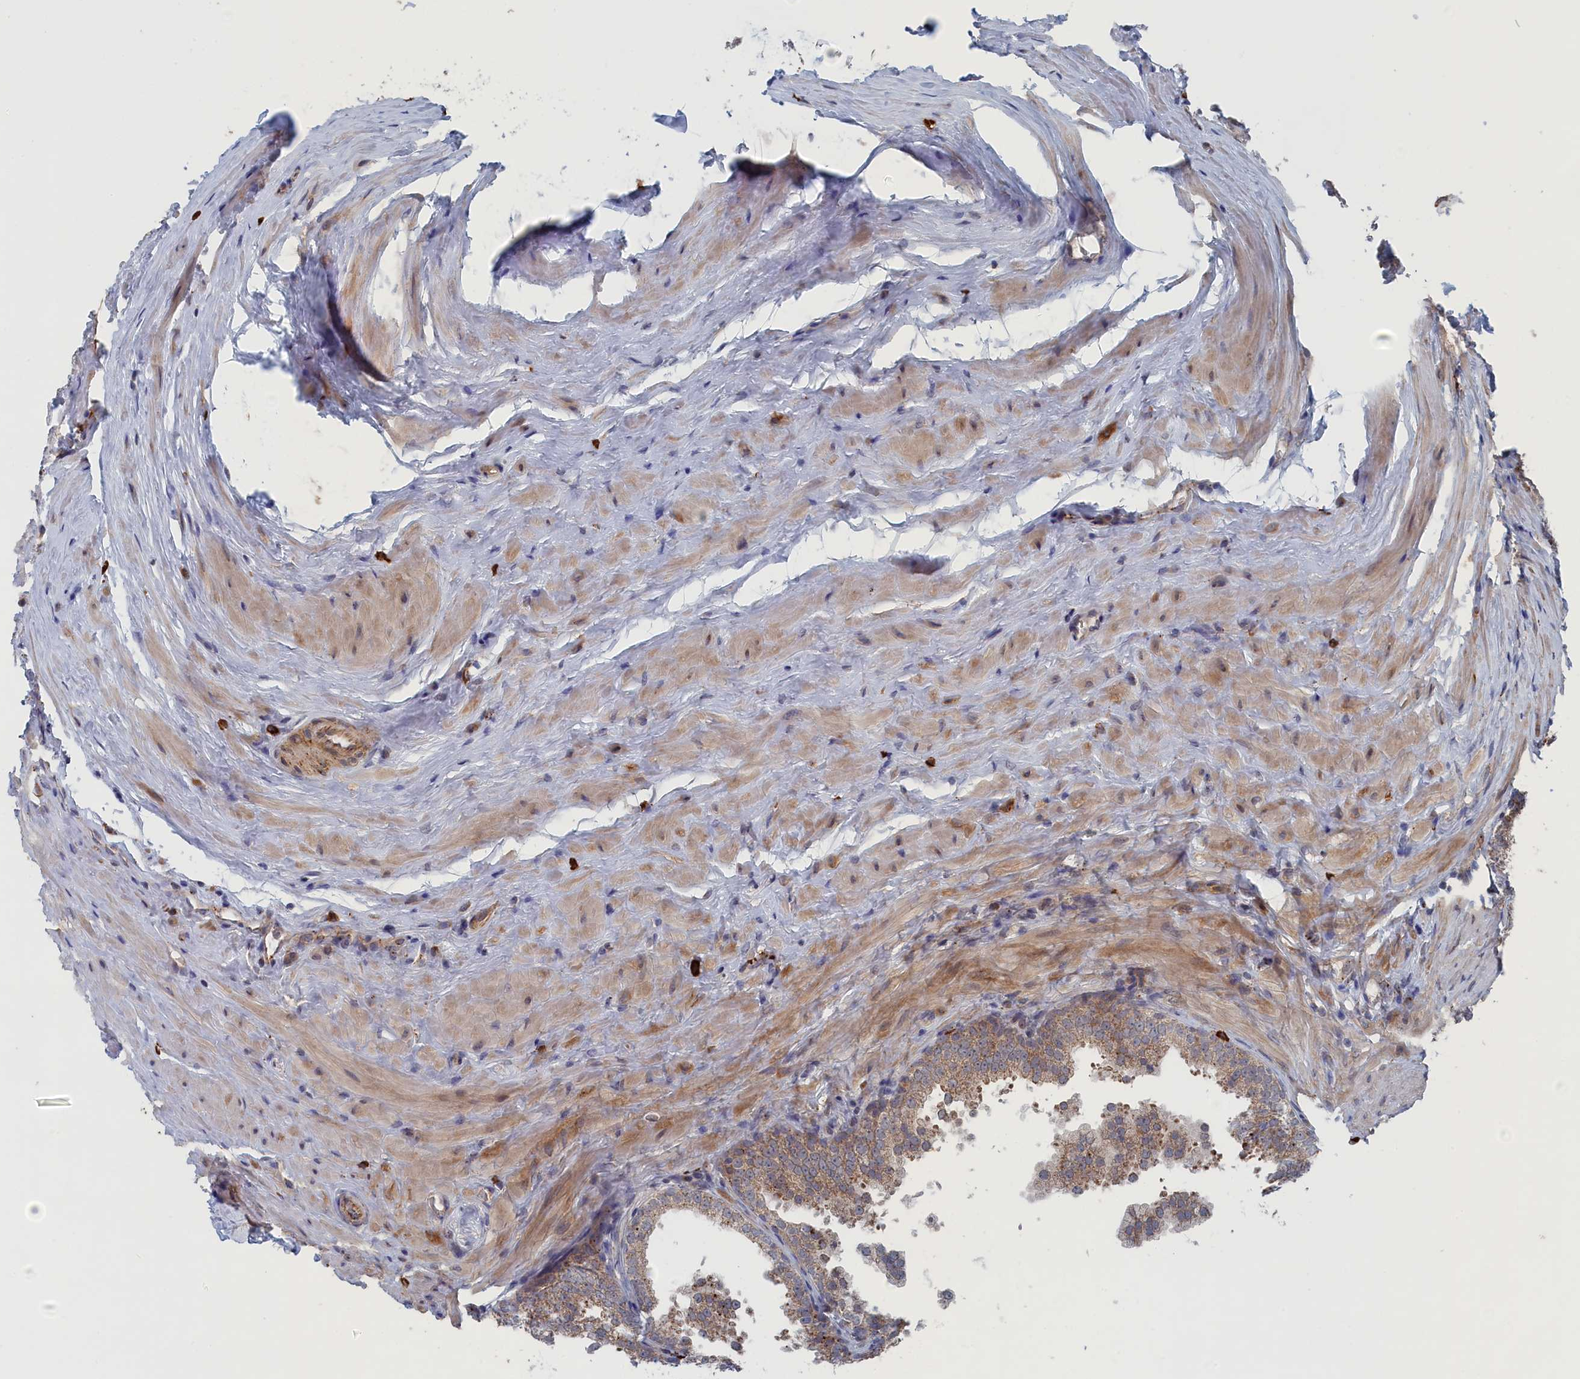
{"staining": {"intensity": "moderate", "quantity": ">75%", "location": "cytoplasmic/membranous"}, "tissue": "prostate", "cell_type": "Glandular cells", "image_type": "normal", "snomed": [{"axis": "morphology", "description": "Normal tissue, NOS"}, {"axis": "topography", "description": "Prostate"}], "caption": "A brown stain highlights moderate cytoplasmic/membranous staining of a protein in glandular cells of normal prostate. The staining is performed using DAB (3,3'-diaminobenzidine) brown chromogen to label protein expression. The nuclei are counter-stained blue using hematoxylin.", "gene": "FILIP1L", "patient": {"sex": "male", "age": 60}}